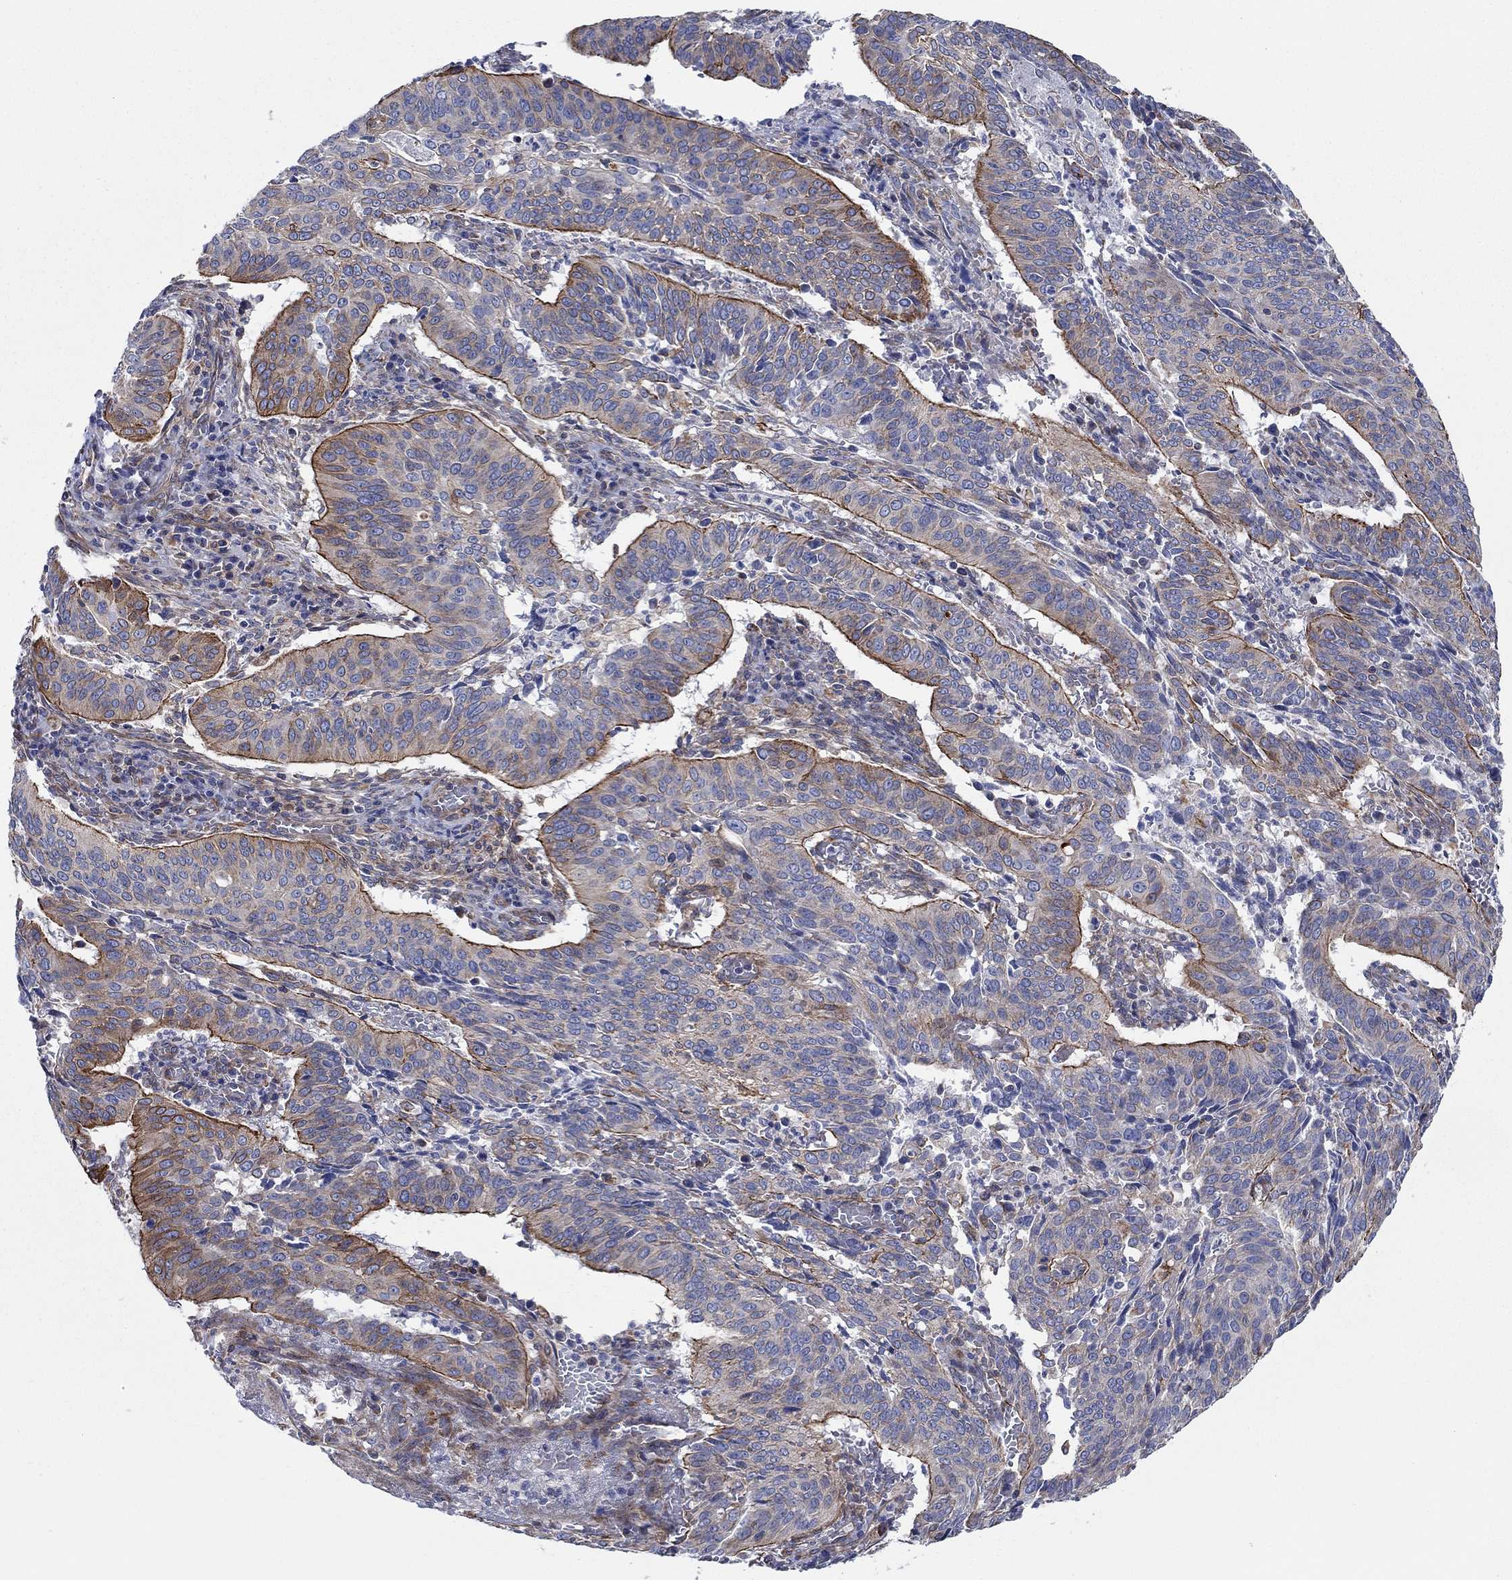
{"staining": {"intensity": "strong", "quantity": "25%-75%", "location": "cytoplasmic/membranous"}, "tissue": "cervical cancer", "cell_type": "Tumor cells", "image_type": "cancer", "snomed": [{"axis": "morphology", "description": "Normal tissue, NOS"}, {"axis": "morphology", "description": "Squamous cell carcinoma, NOS"}, {"axis": "topography", "description": "Cervix"}], "caption": "Cervical cancer (squamous cell carcinoma) stained for a protein (brown) reveals strong cytoplasmic/membranous positive expression in approximately 25%-75% of tumor cells.", "gene": "FMN1", "patient": {"sex": "female", "age": 39}}